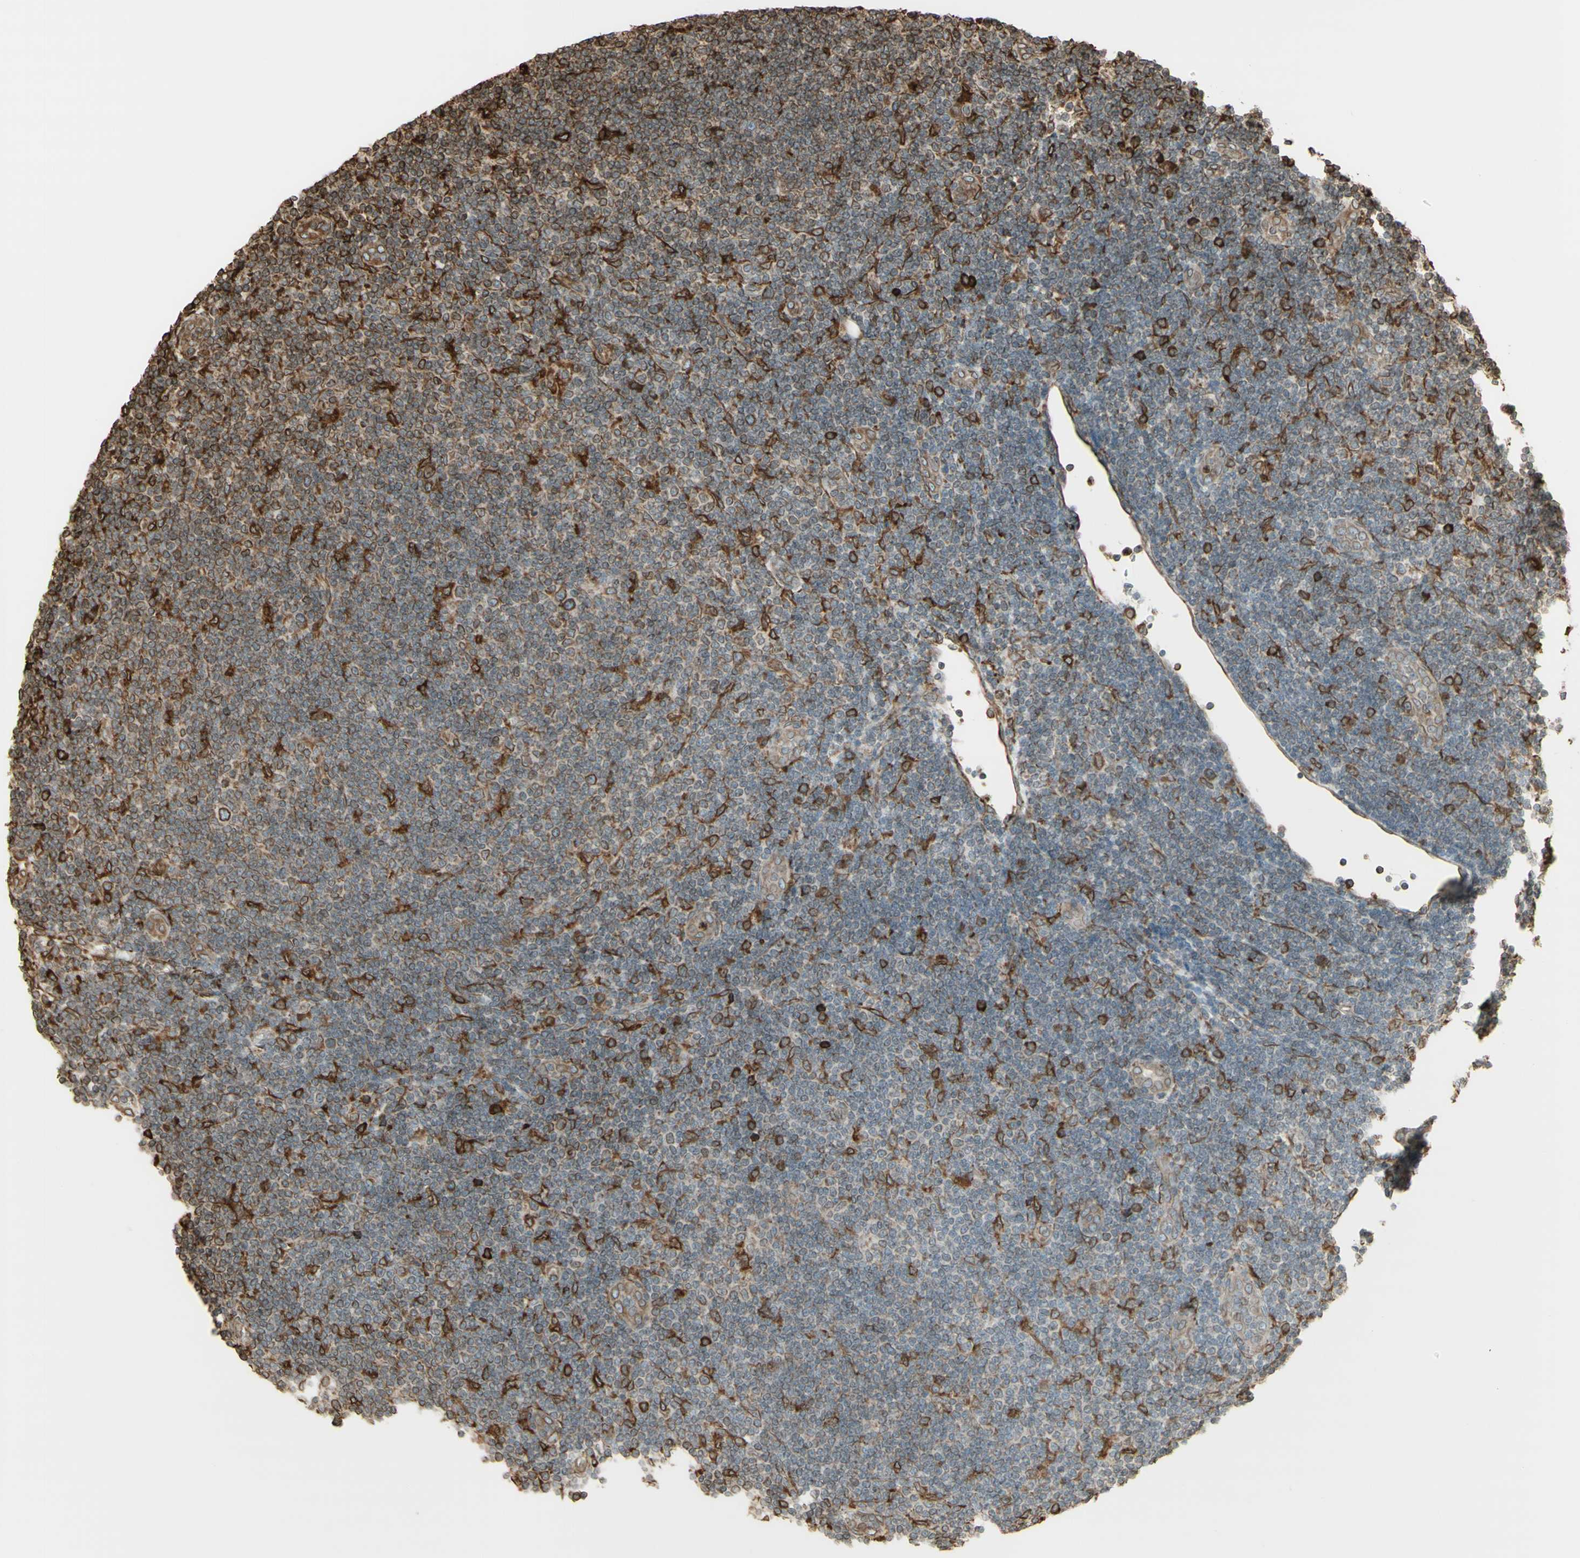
{"staining": {"intensity": "moderate", "quantity": "<25%", "location": "cytoplasmic/membranous"}, "tissue": "lymphoma", "cell_type": "Tumor cells", "image_type": "cancer", "snomed": [{"axis": "morphology", "description": "Malignant lymphoma, non-Hodgkin's type, Low grade"}, {"axis": "topography", "description": "Lymph node"}], "caption": "Tumor cells show low levels of moderate cytoplasmic/membranous staining in about <25% of cells in low-grade malignant lymphoma, non-Hodgkin's type.", "gene": "CANX", "patient": {"sex": "male", "age": 83}}